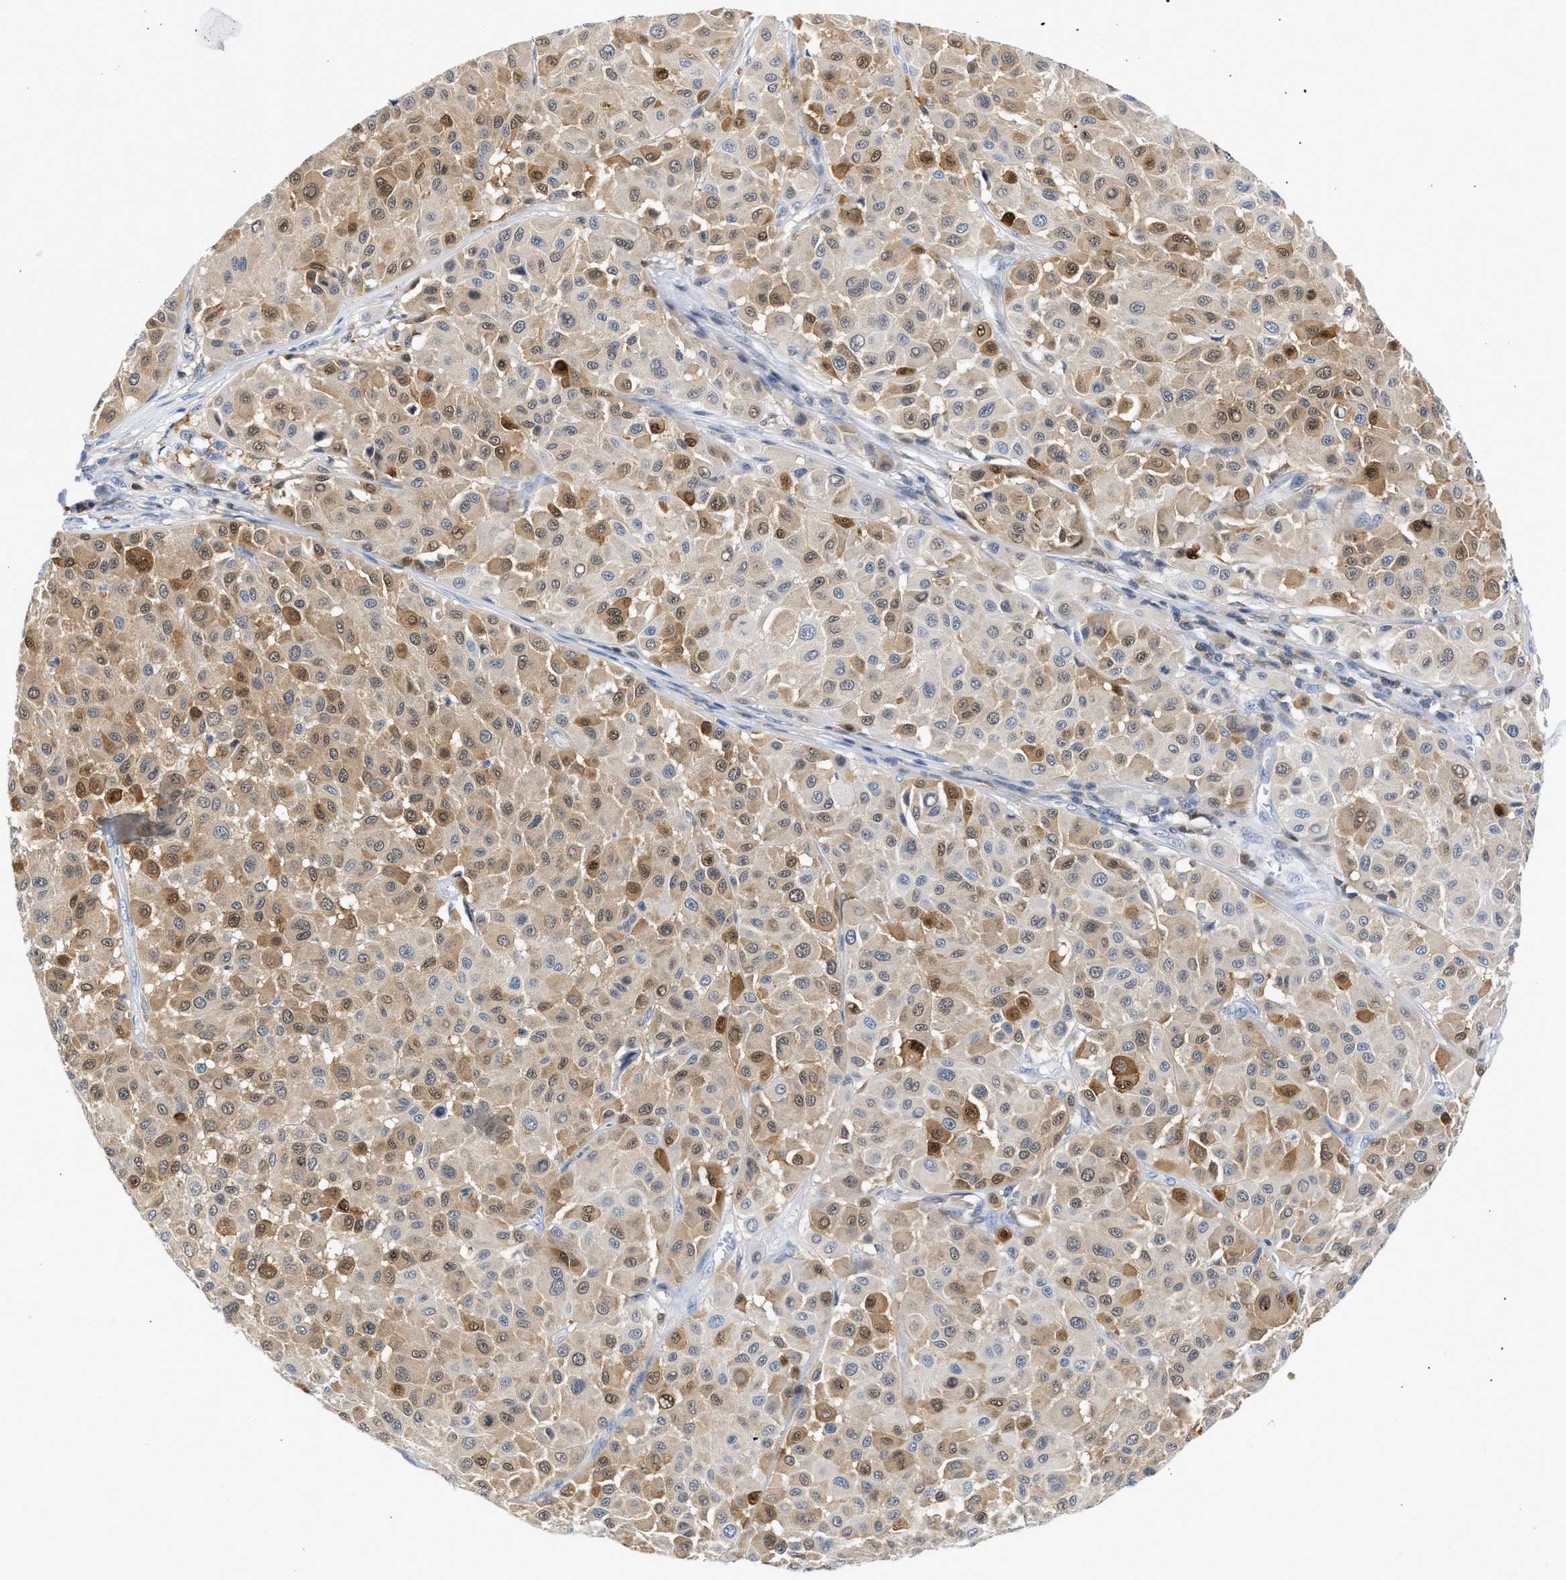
{"staining": {"intensity": "moderate", "quantity": "25%-75%", "location": "cytoplasmic/membranous,nuclear"}, "tissue": "melanoma", "cell_type": "Tumor cells", "image_type": "cancer", "snomed": [{"axis": "morphology", "description": "Malignant melanoma, Metastatic site"}, {"axis": "topography", "description": "Soft tissue"}], "caption": "This histopathology image exhibits malignant melanoma (metastatic site) stained with immunohistochemistry (IHC) to label a protein in brown. The cytoplasmic/membranous and nuclear of tumor cells show moderate positivity for the protein. Nuclei are counter-stained blue.", "gene": "SLIT2", "patient": {"sex": "male", "age": 41}}